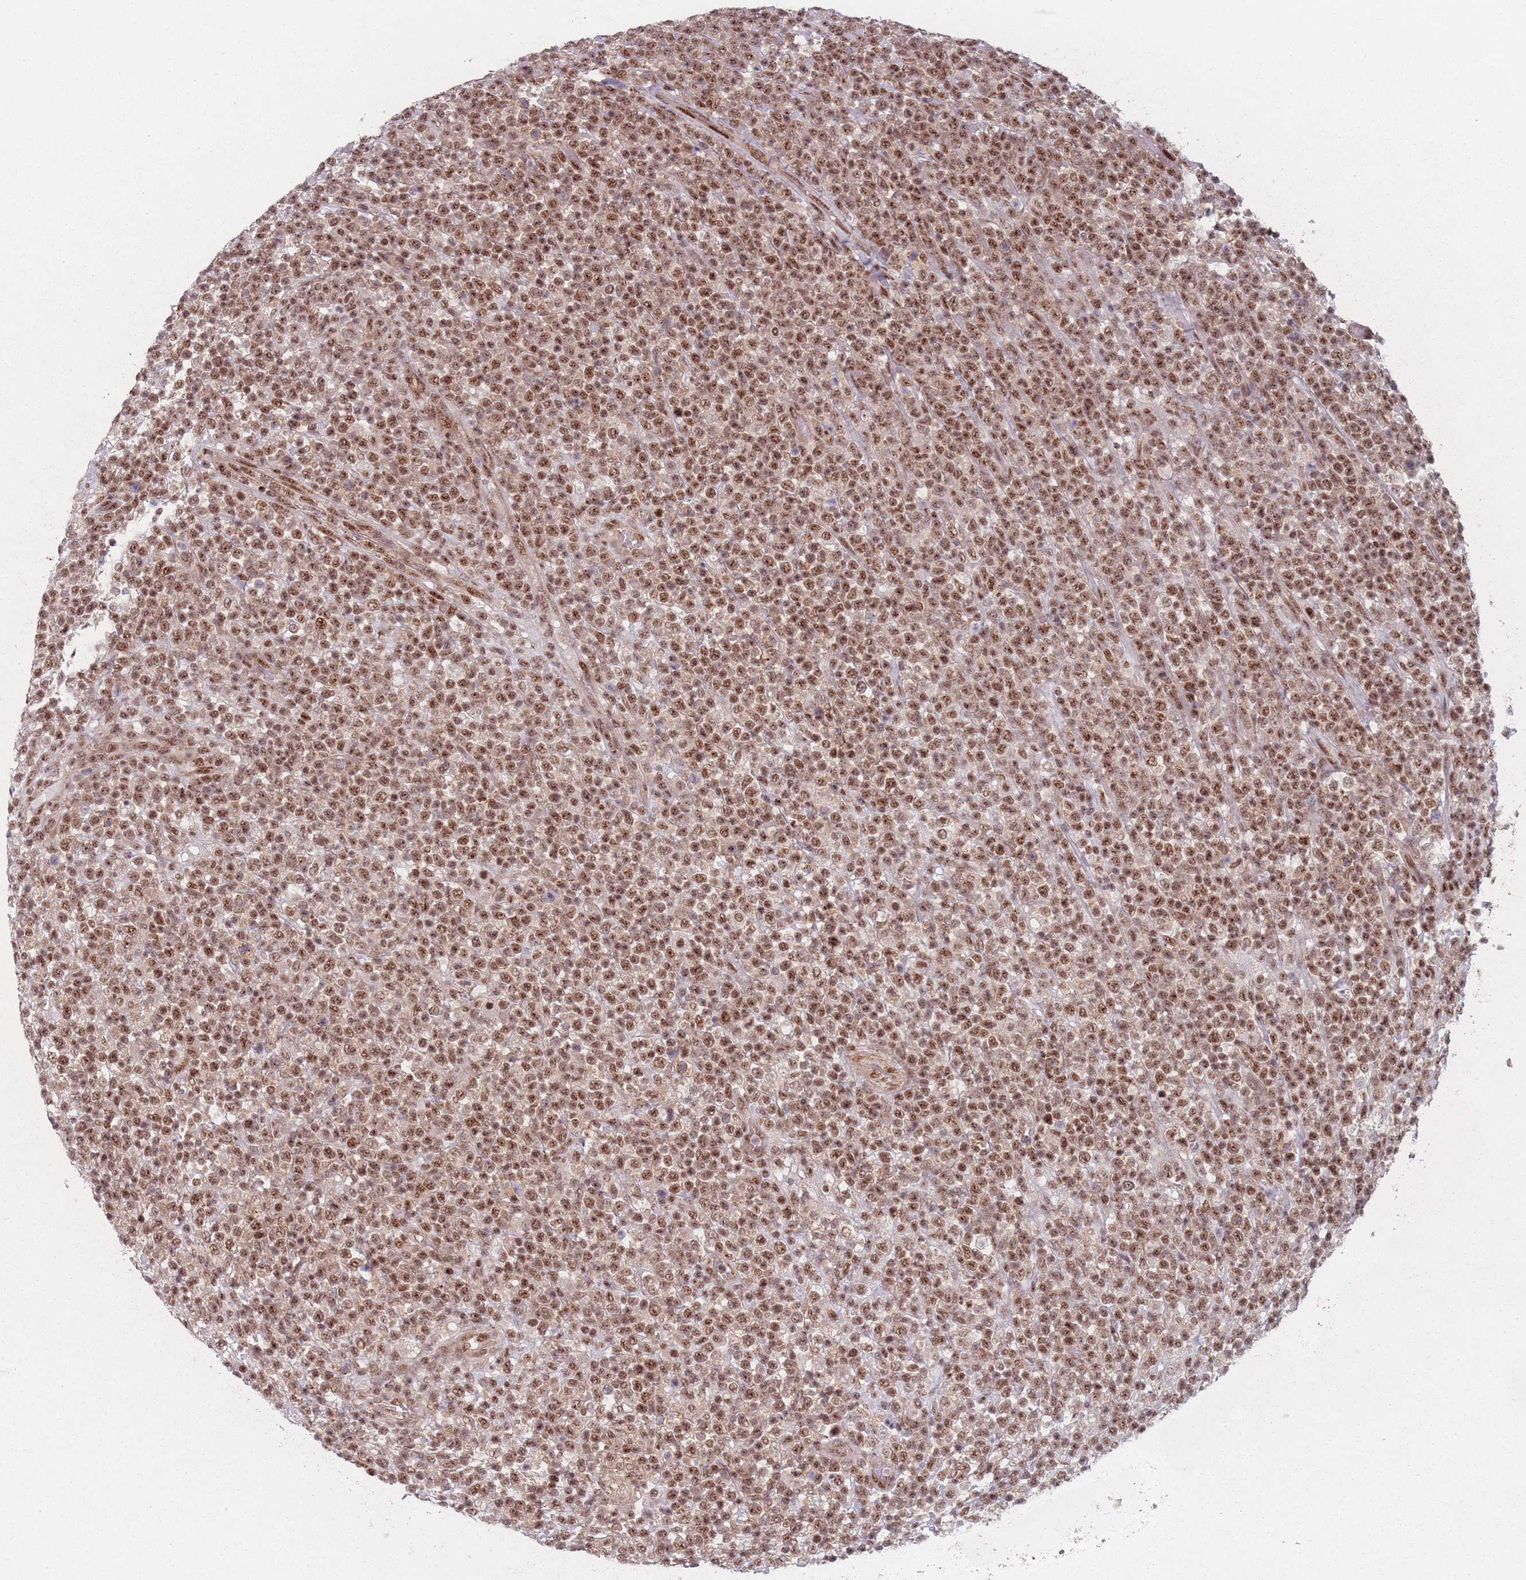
{"staining": {"intensity": "moderate", "quantity": ">75%", "location": "nuclear"}, "tissue": "lymphoma", "cell_type": "Tumor cells", "image_type": "cancer", "snomed": [{"axis": "morphology", "description": "Malignant lymphoma, non-Hodgkin's type, High grade"}, {"axis": "topography", "description": "Colon"}], "caption": "This histopathology image displays lymphoma stained with IHC to label a protein in brown. The nuclear of tumor cells show moderate positivity for the protein. Nuclei are counter-stained blue.", "gene": "ZC3H14", "patient": {"sex": "female", "age": 53}}